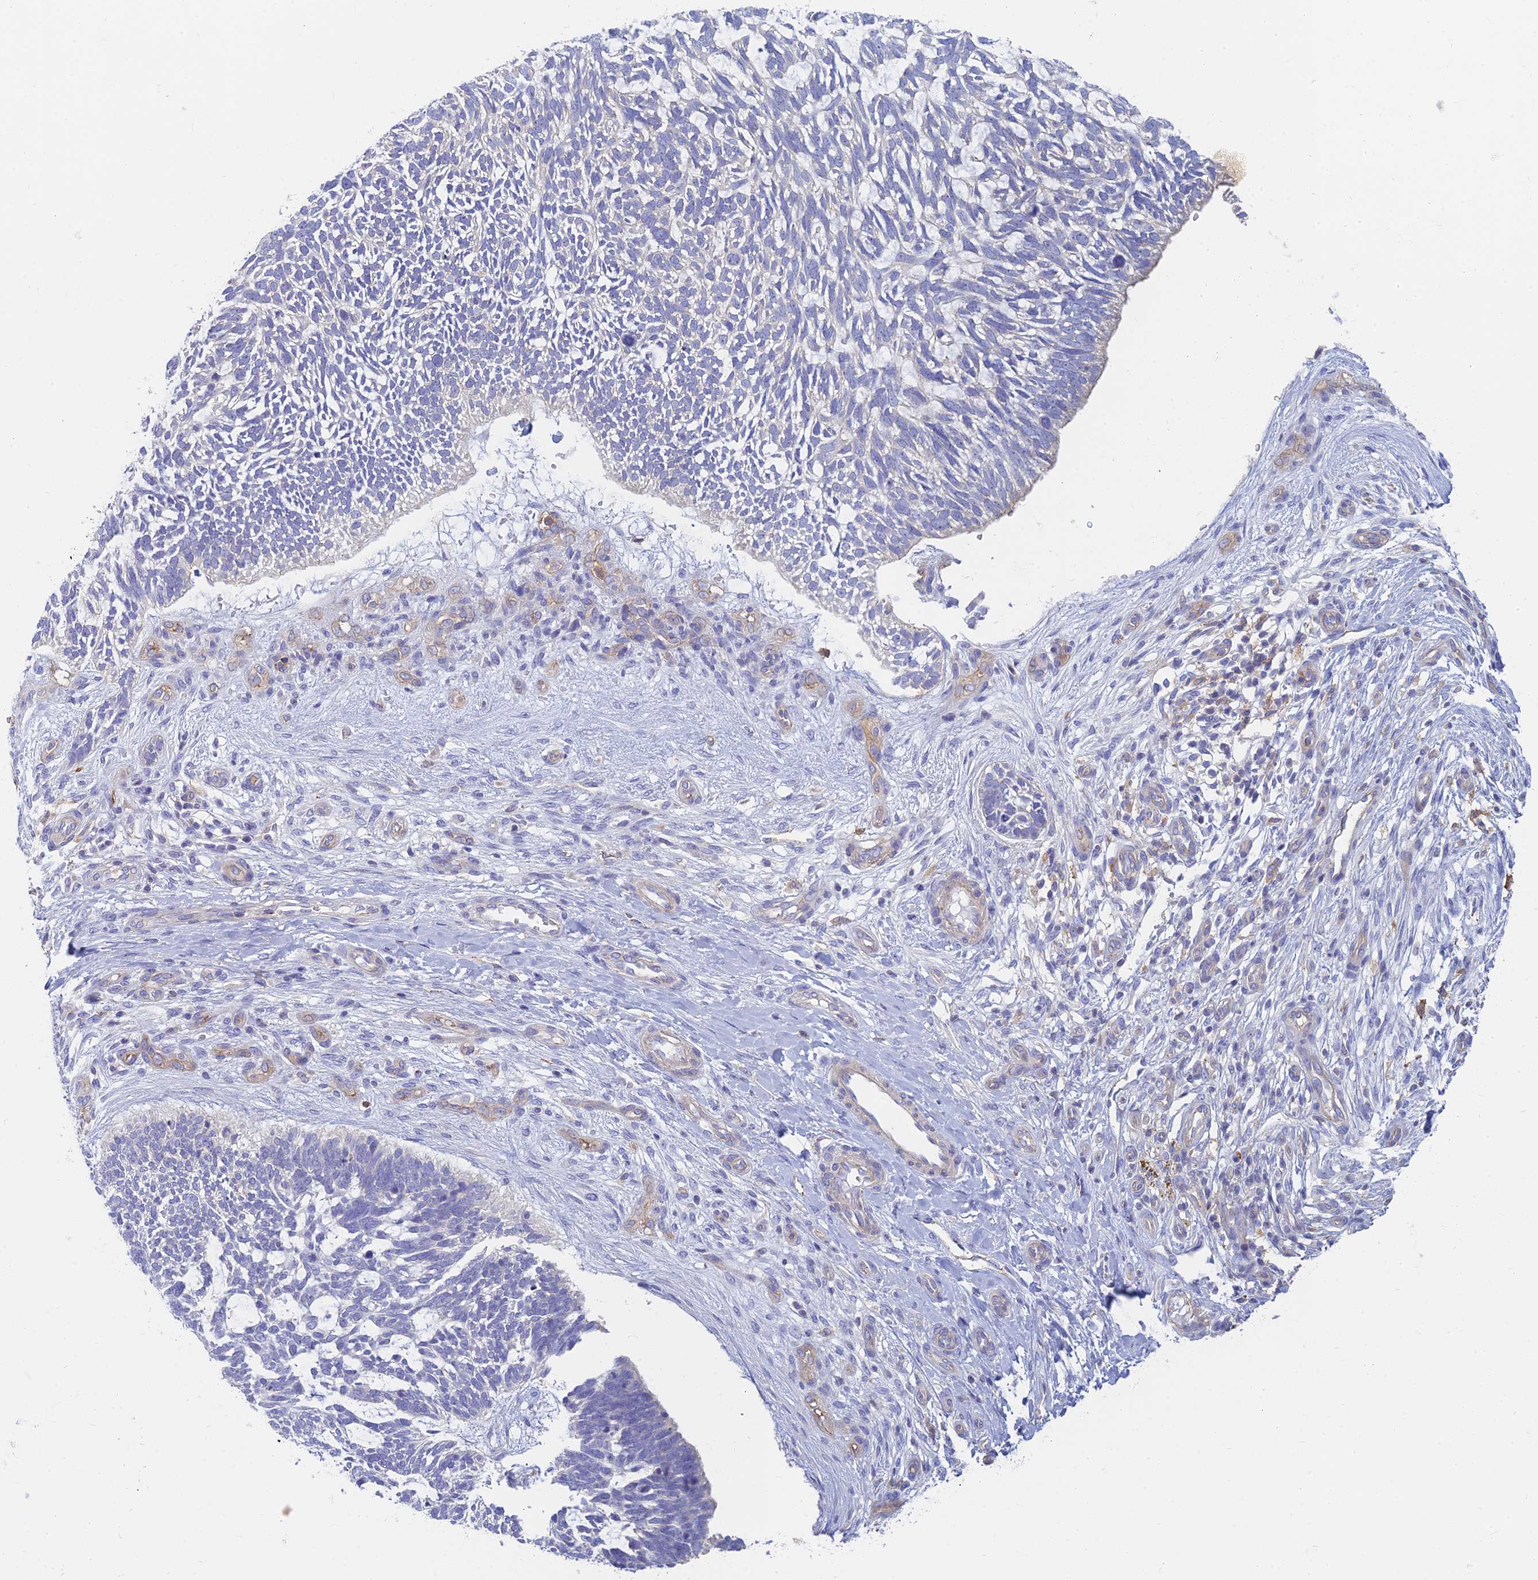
{"staining": {"intensity": "negative", "quantity": "none", "location": "none"}, "tissue": "skin cancer", "cell_type": "Tumor cells", "image_type": "cancer", "snomed": [{"axis": "morphology", "description": "Basal cell carcinoma"}, {"axis": "topography", "description": "Skin"}], "caption": "This image is of skin cancer stained with IHC to label a protein in brown with the nuclei are counter-stained blue. There is no expression in tumor cells.", "gene": "STRN4", "patient": {"sex": "male", "age": 88}}